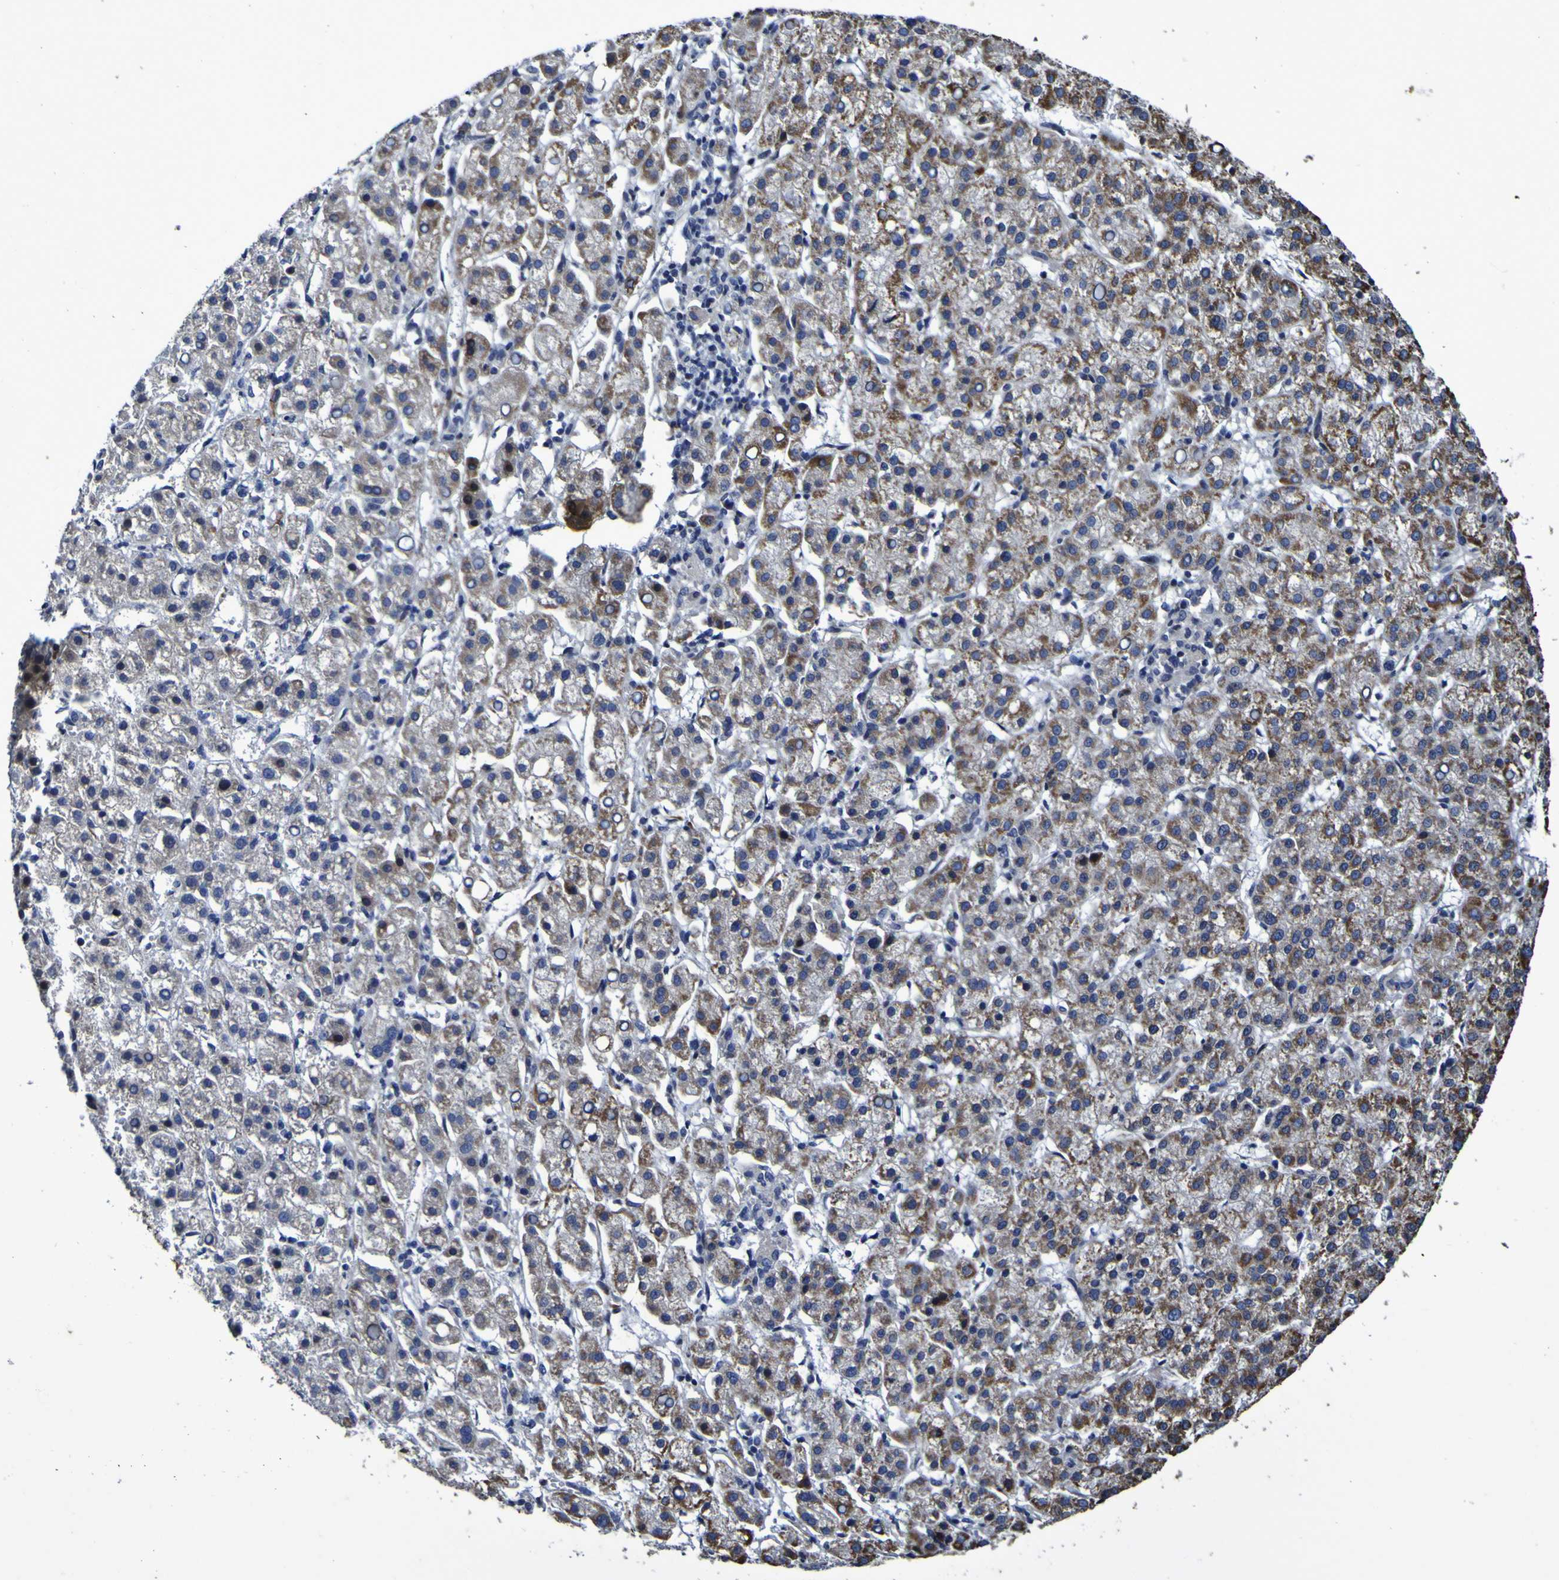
{"staining": {"intensity": "moderate", "quantity": "25%-75%", "location": "cytoplasmic/membranous"}, "tissue": "liver cancer", "cell_type": "Tumor cells", "image_type": "cancer", "snomed": [{"axis": "morphology", "description": "Carcinoma, Hepatocellular, NOS"}, {"axis": "topography", "description": "Liver"}], "caption": "Immunohistochemistry micrograph of human hepatocellular carcinoma (liver) stained for a protein (brown), which reveals medium levels of moderate cytoplasmic/membranous expression in about 25%-75% of tumor cells.", "gene": "P3H1", "patient": {"sex": "female", "age": 58}}